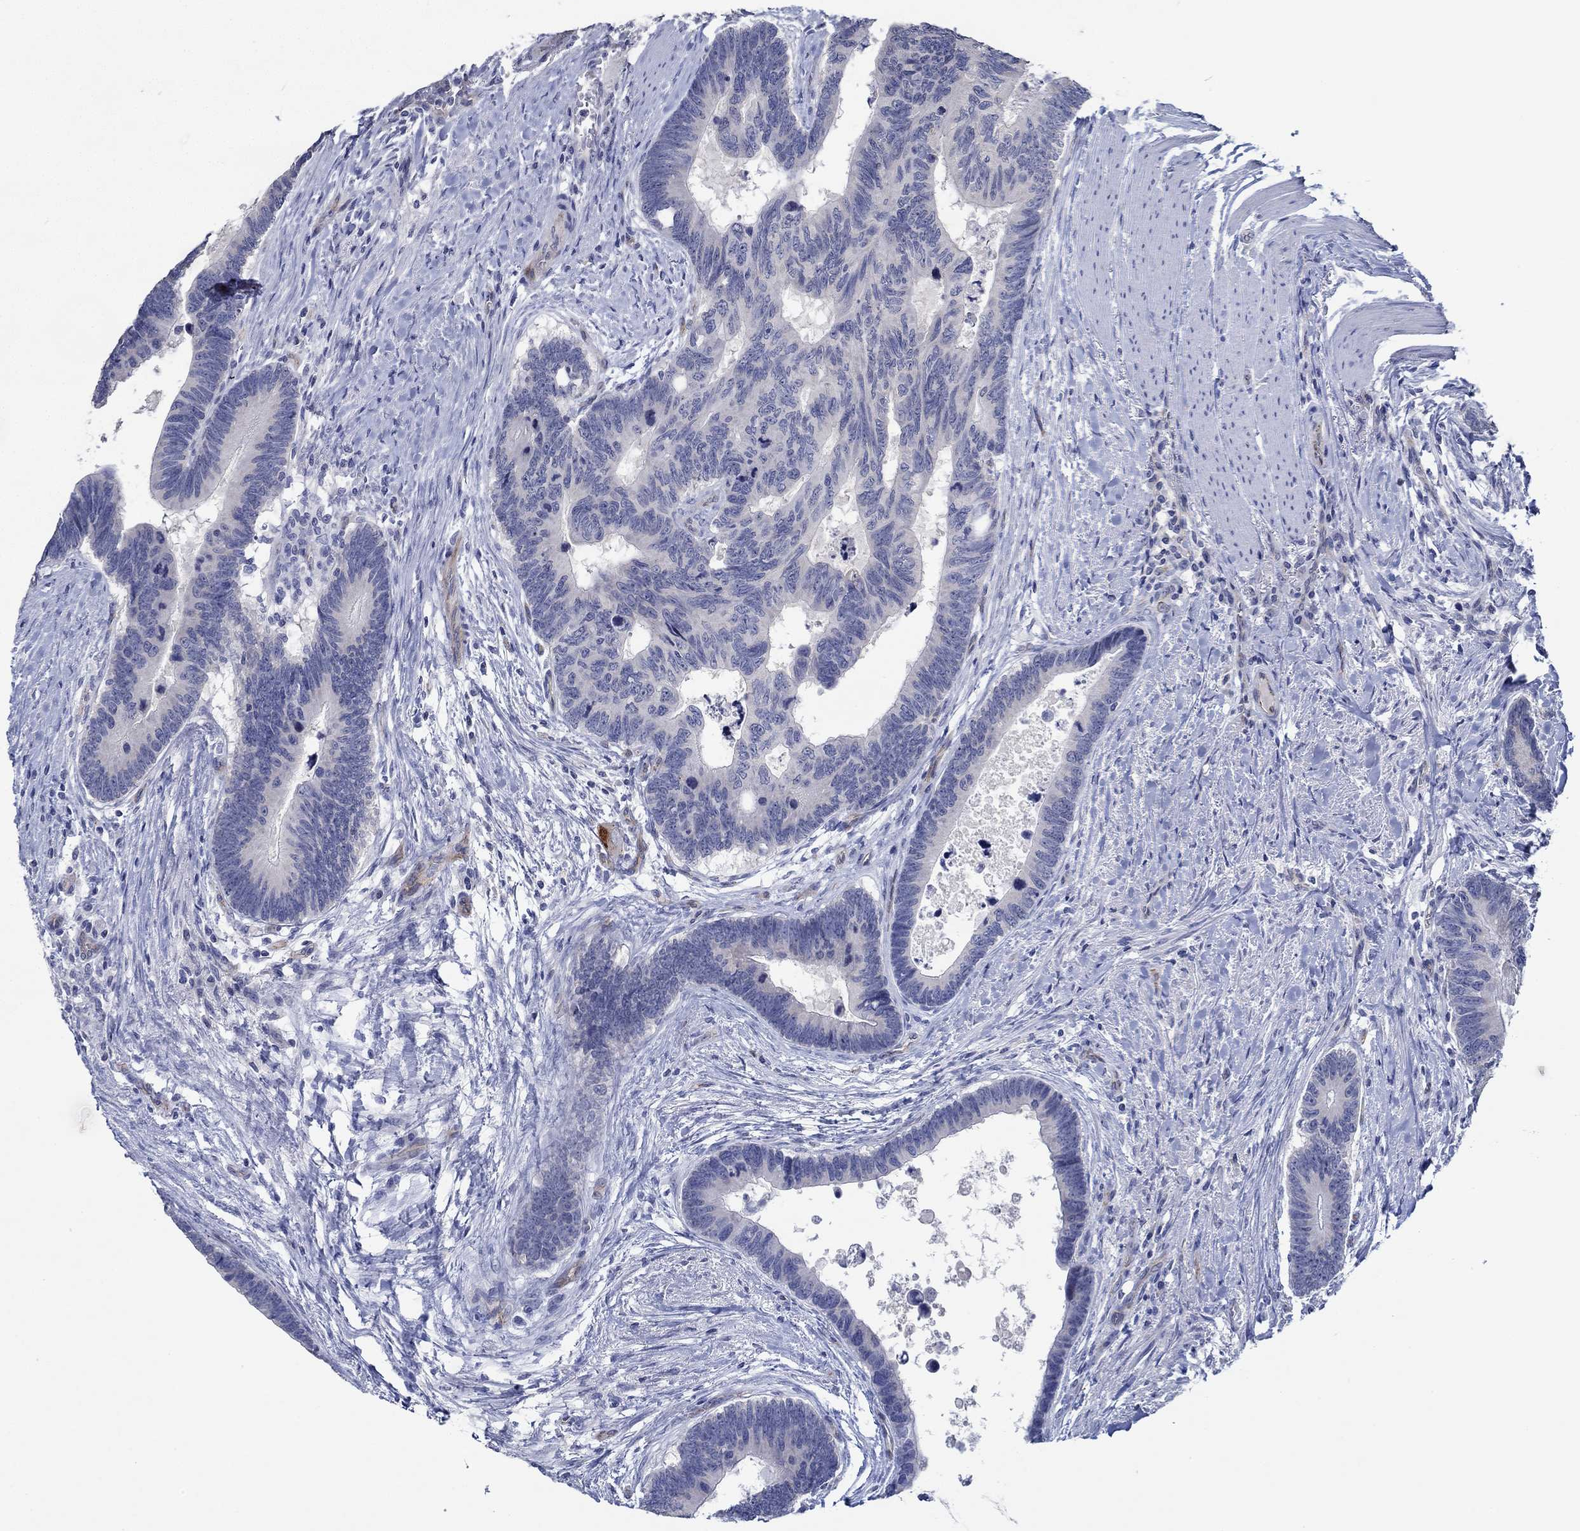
{"staining": {"intensity": "negative", "quantity": "none", "location": "none"}, "tissue": "colorectal cancer", "cell_type": "Tumor cells", "image_type": "cancer", "snomed": [{"axis": "morphology", "description": "Adenocarcinoma, NOS"}, {"axis": "topography", "description": "Colon"}], "caption": "High power microscopy micrograph of an IHC photomicrograph of colorectal adenocarcinoma, revealing no significant positivity in tumor cells.", "gene": "GJA5", "patient": {"sex": "female", "age": 77}}